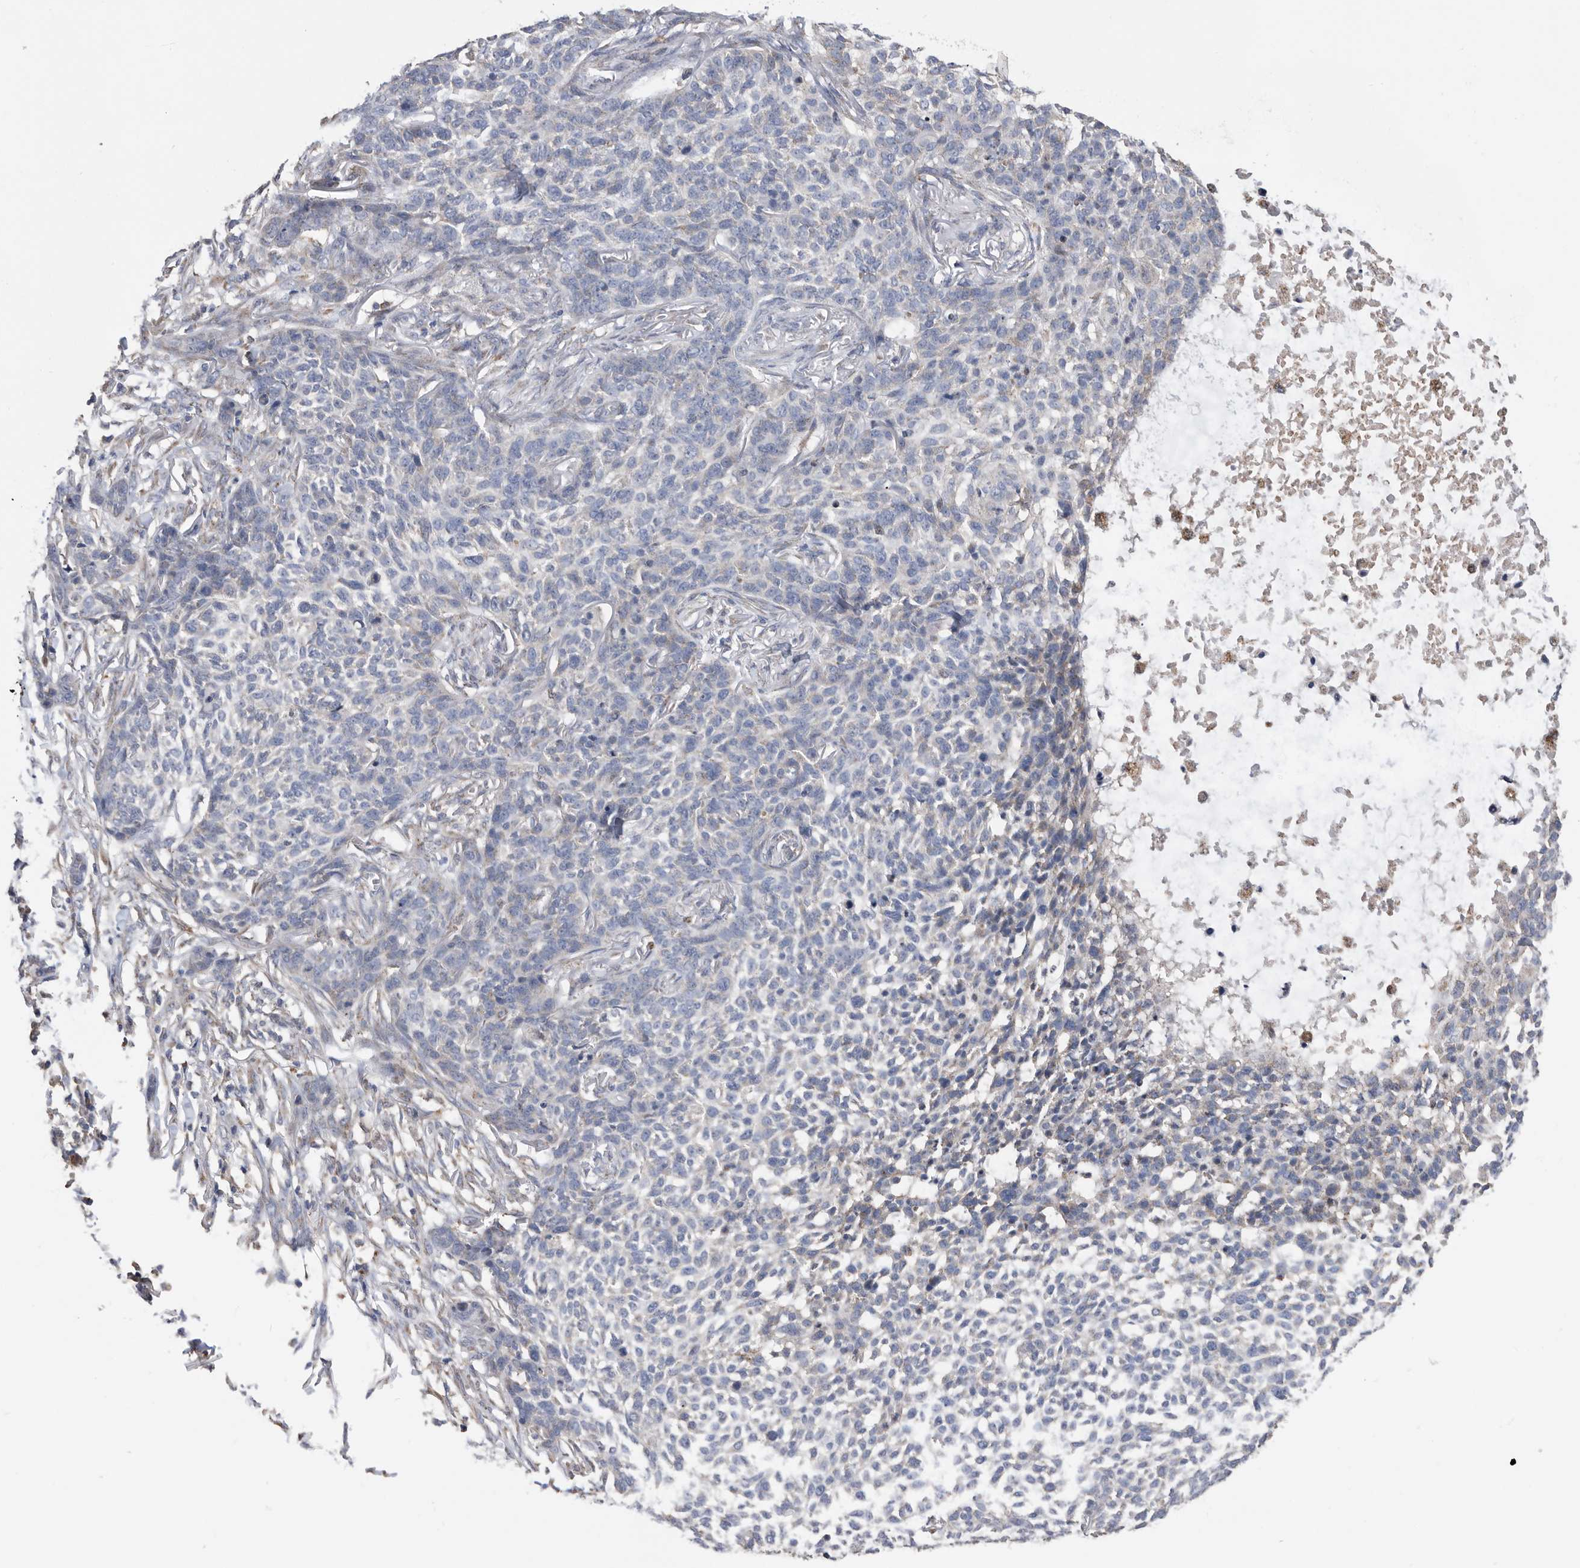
{"staining": {"intensity": "negative", "quantity": "none", "location": "none"}, "tissue": "skin cancer", "cell_type": "Tumor cells", "image_type": "cancer", "snomed": [{"axis": "morphology", "description": "Basal cell carcinoma"}, {"axis": "topography", "description": "Skin"}], "caption": "Immunohistochemical staining of skin cancer (basal cell carcinoma) shows no significant expression in tumor cells.", "gene": "CRISPLD2", "patient": {"sex": "male", "age": 85}}